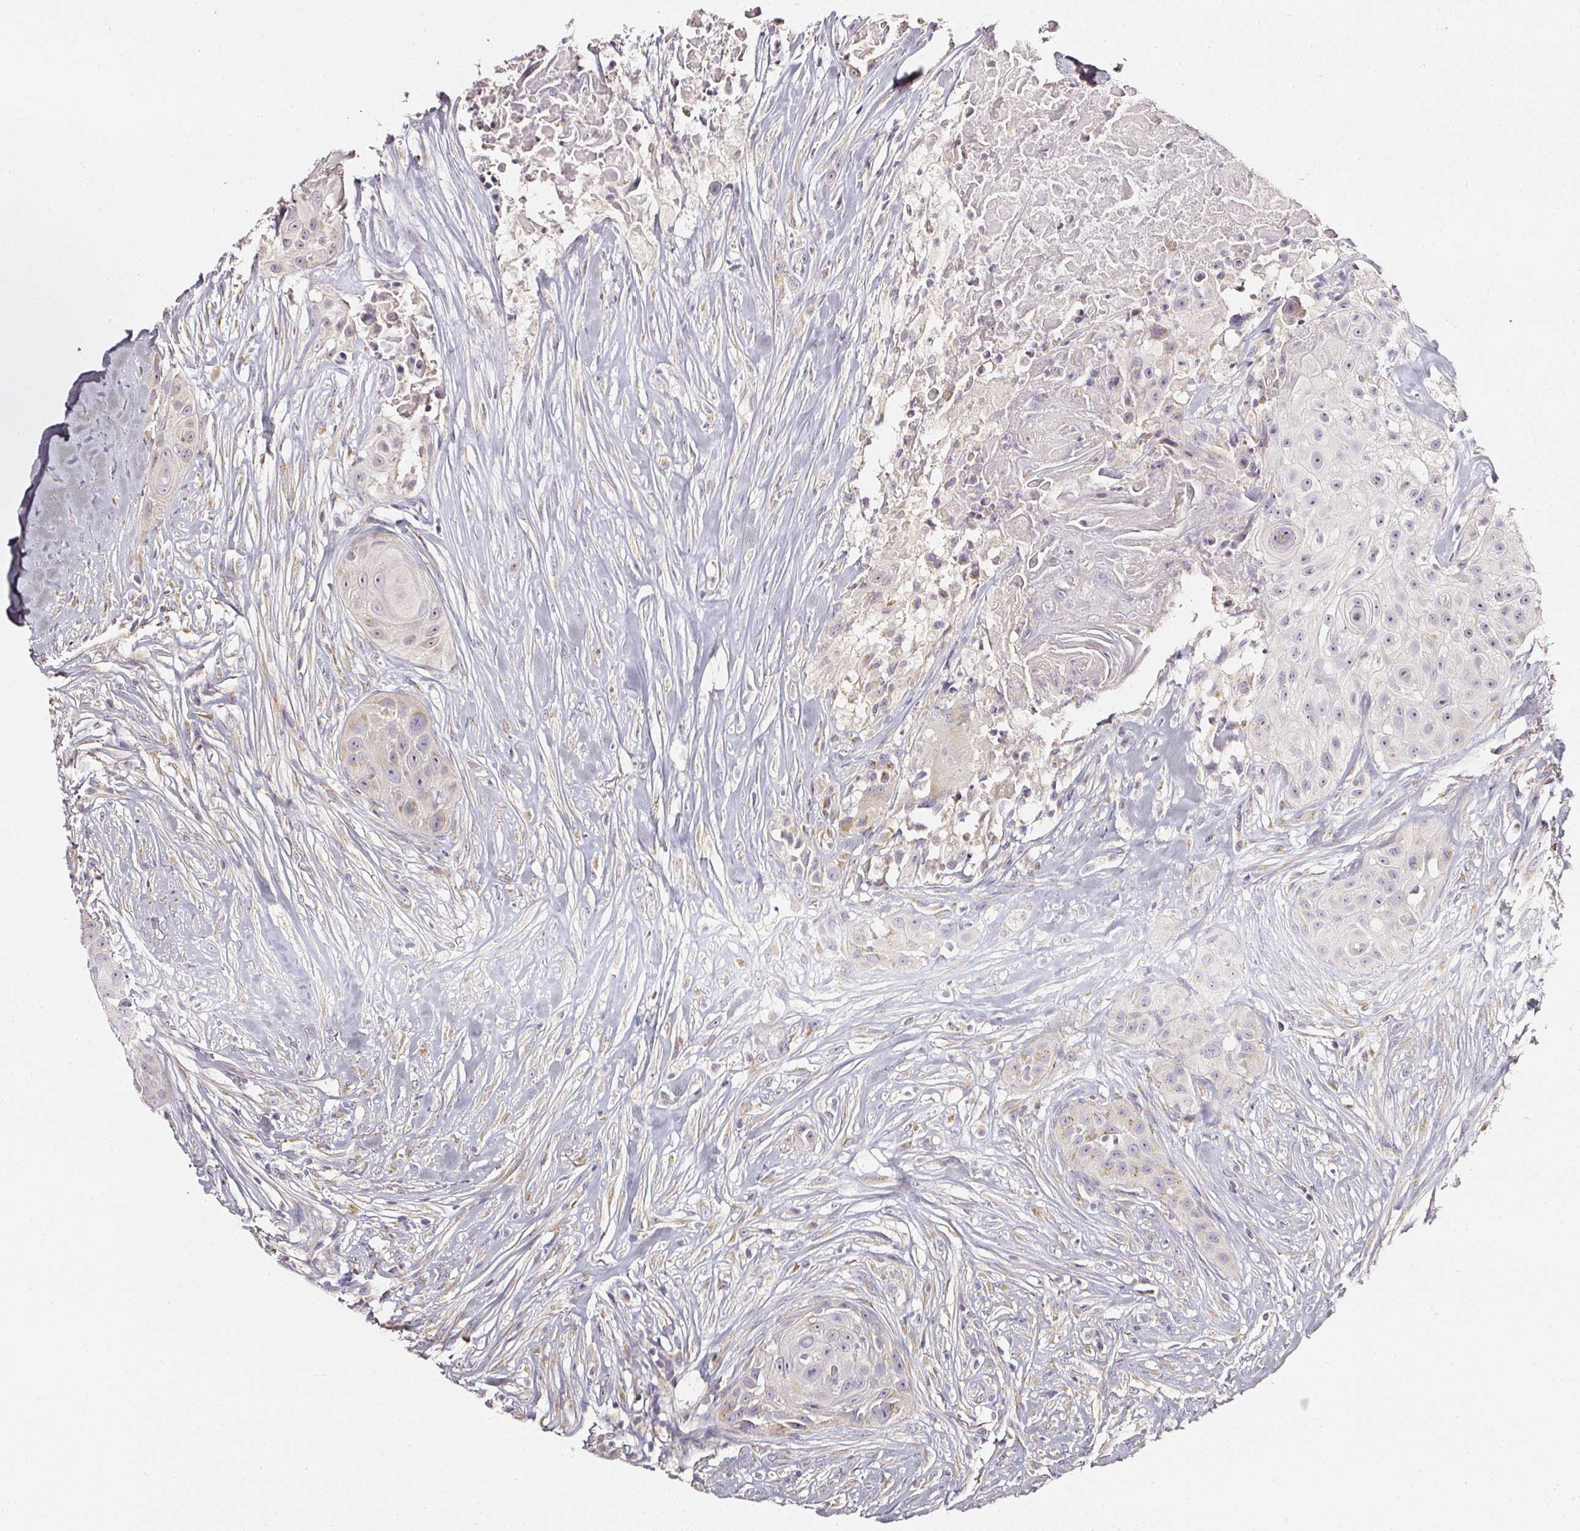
{"staining": {"intensity": "moderate", "quantity": "25%-75%", "location": "cytoplasmic/membranous"}, "tissue": "head and neck cancer", "cell_type": "Tumor cells", "image_type": "cancer", "snomed": [{"axis": "morphology", "description": "Squamous cell carcinoma, NOS"}, {"axis": "topography", "description": "Head-Neck"}], "caption": "The histopathology image displays staining of head and neck squamous cell carcinoma, revealing moderate cytoplasmic/membranous protein positivity (brown color) within tumor cells.", "gene": "NTRK1", "patient": {"sex": "male", "age": 83}}